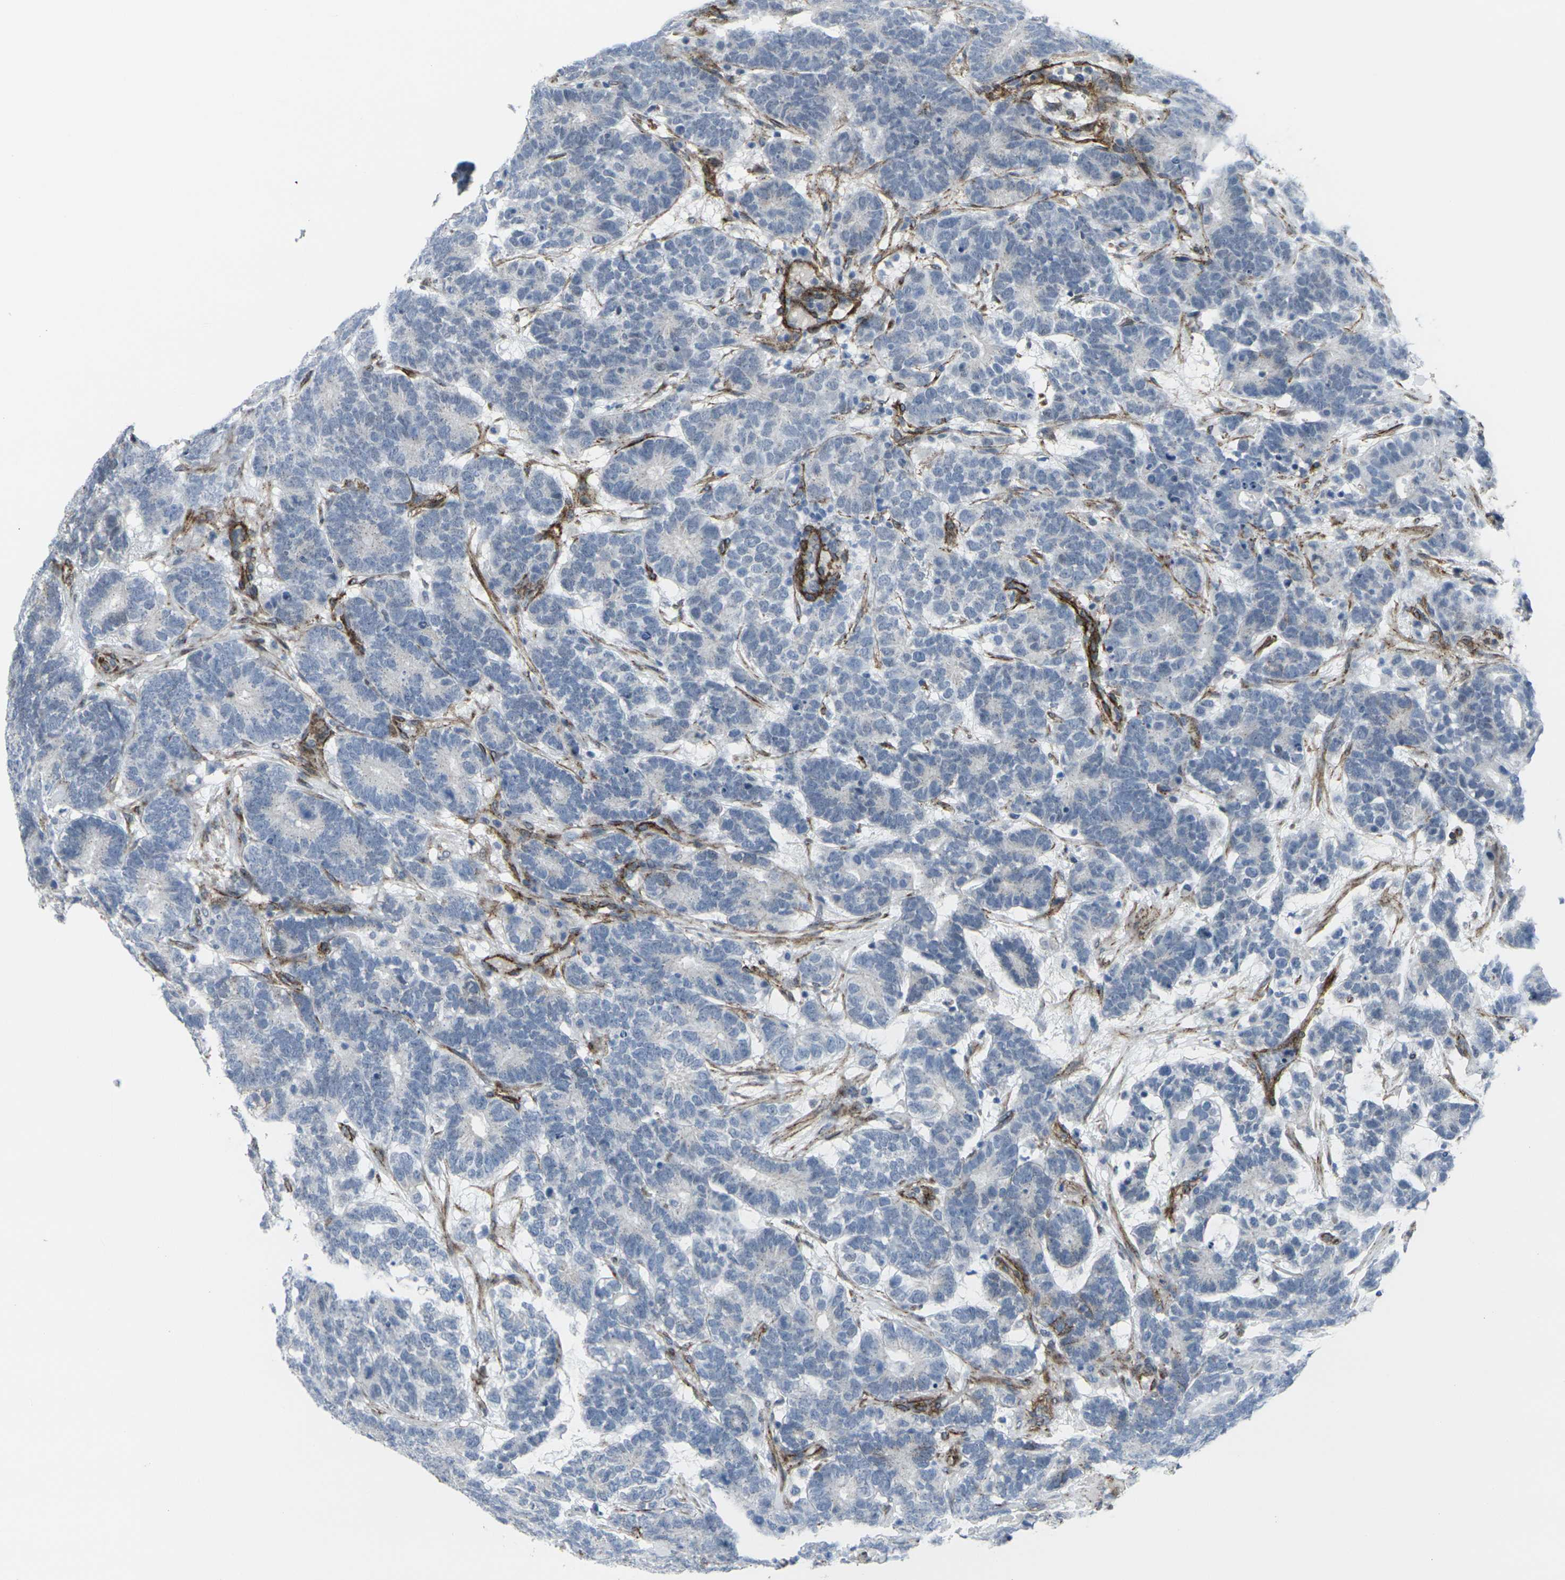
{"staining": {"intensity": "negative", "quantity": "none", "location": "none"}, "tissue": "testis cancer", "cell_type": "Tumor cells", "image_type": "cancer", "snomed": [{"axis": "morphology", "description": "Carcinoma, Embryonal, NOS"}, {"axis": "topography", "description": "Testis"}], "caption": "An image of human testis cancer is negative for staining in tumor cells.", "gene": "CDH11", "patient": {"sex": "male", "age": 26}}